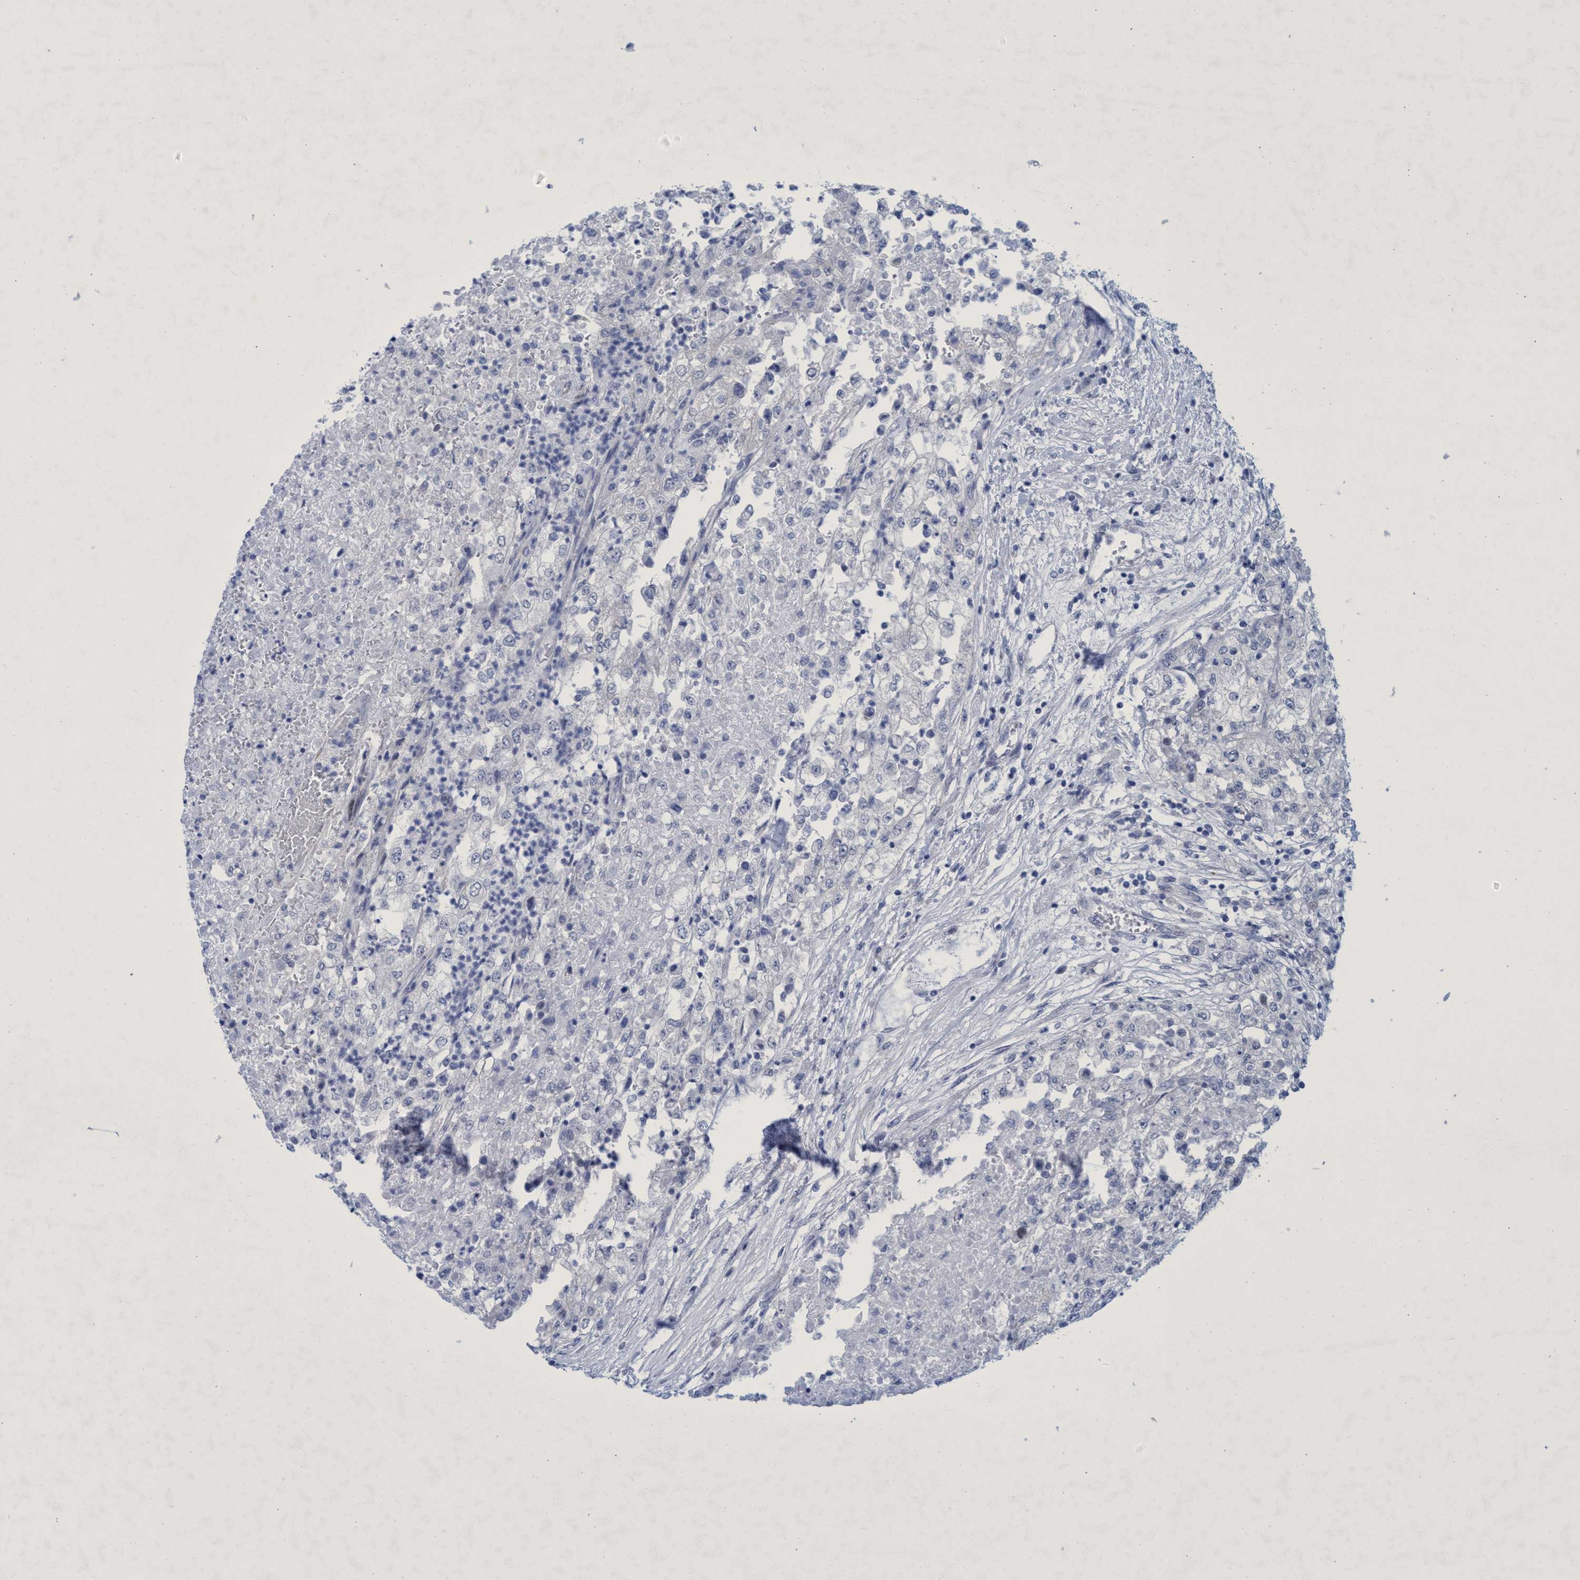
{"staining": {"intensity": "negative", "quantity": "none", "location": "none"}, "tissue": "renal cancer", "cell_type": "Tumor cells", "image_type": "cancer", "snomed": [{"axis": "morphology", "description": "Adenocarcinoma, NOS"}, {"axis": "topography", "description": "Kidney"}], "caption": "Immunohistochemical staining of human renal adenocarcinoma shows no significant staining in tumor cells. (DAB immunohistochemistry with hematoxylin counter stain).", "gene": "R3HCC1", "patient": {"sex": "female", "age": 54}}